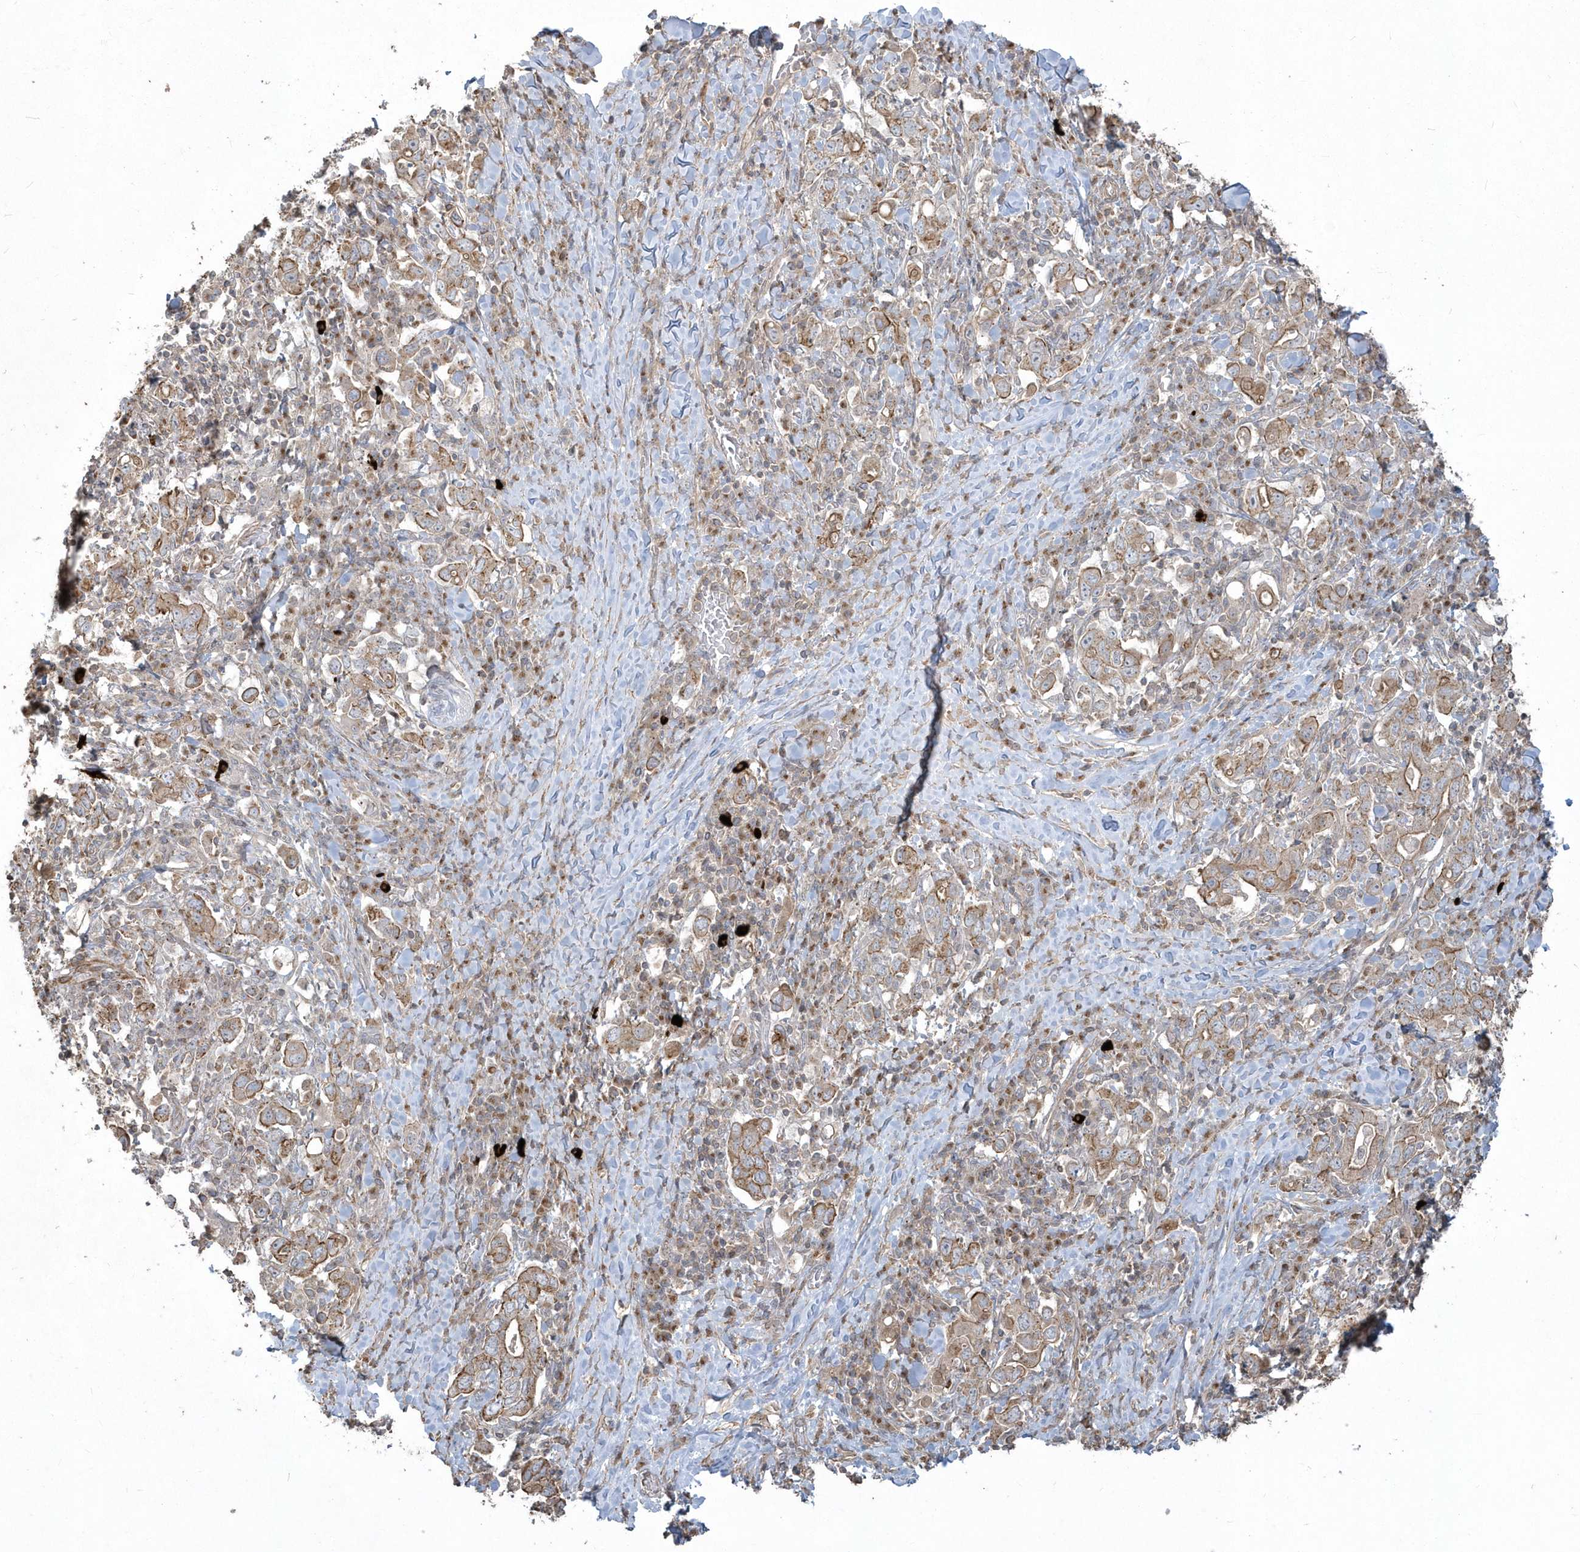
{"staining": {"intensity": "moderate", "quantity": ">75%", "location": "cytoplasmic/membranous"}, "tissue": "stomach cancer", "cell_type": "Tumor cells", "image_type": "cancer", "snomed": [{"axis": "morphology", "description": "Adenocarcinoma, NOS"}, {"axis": "topography", "description": "Stomach, upper"}], "caption": "Immunohistochemical staining of human adenocarcinoma (stomach) demonstrates medium levels of moderate cytoplasmic/membranous protein expression in about >75% of tumor cells.", "gene": "ARMC8", "patient": {"sex": "male", "age": 62}}